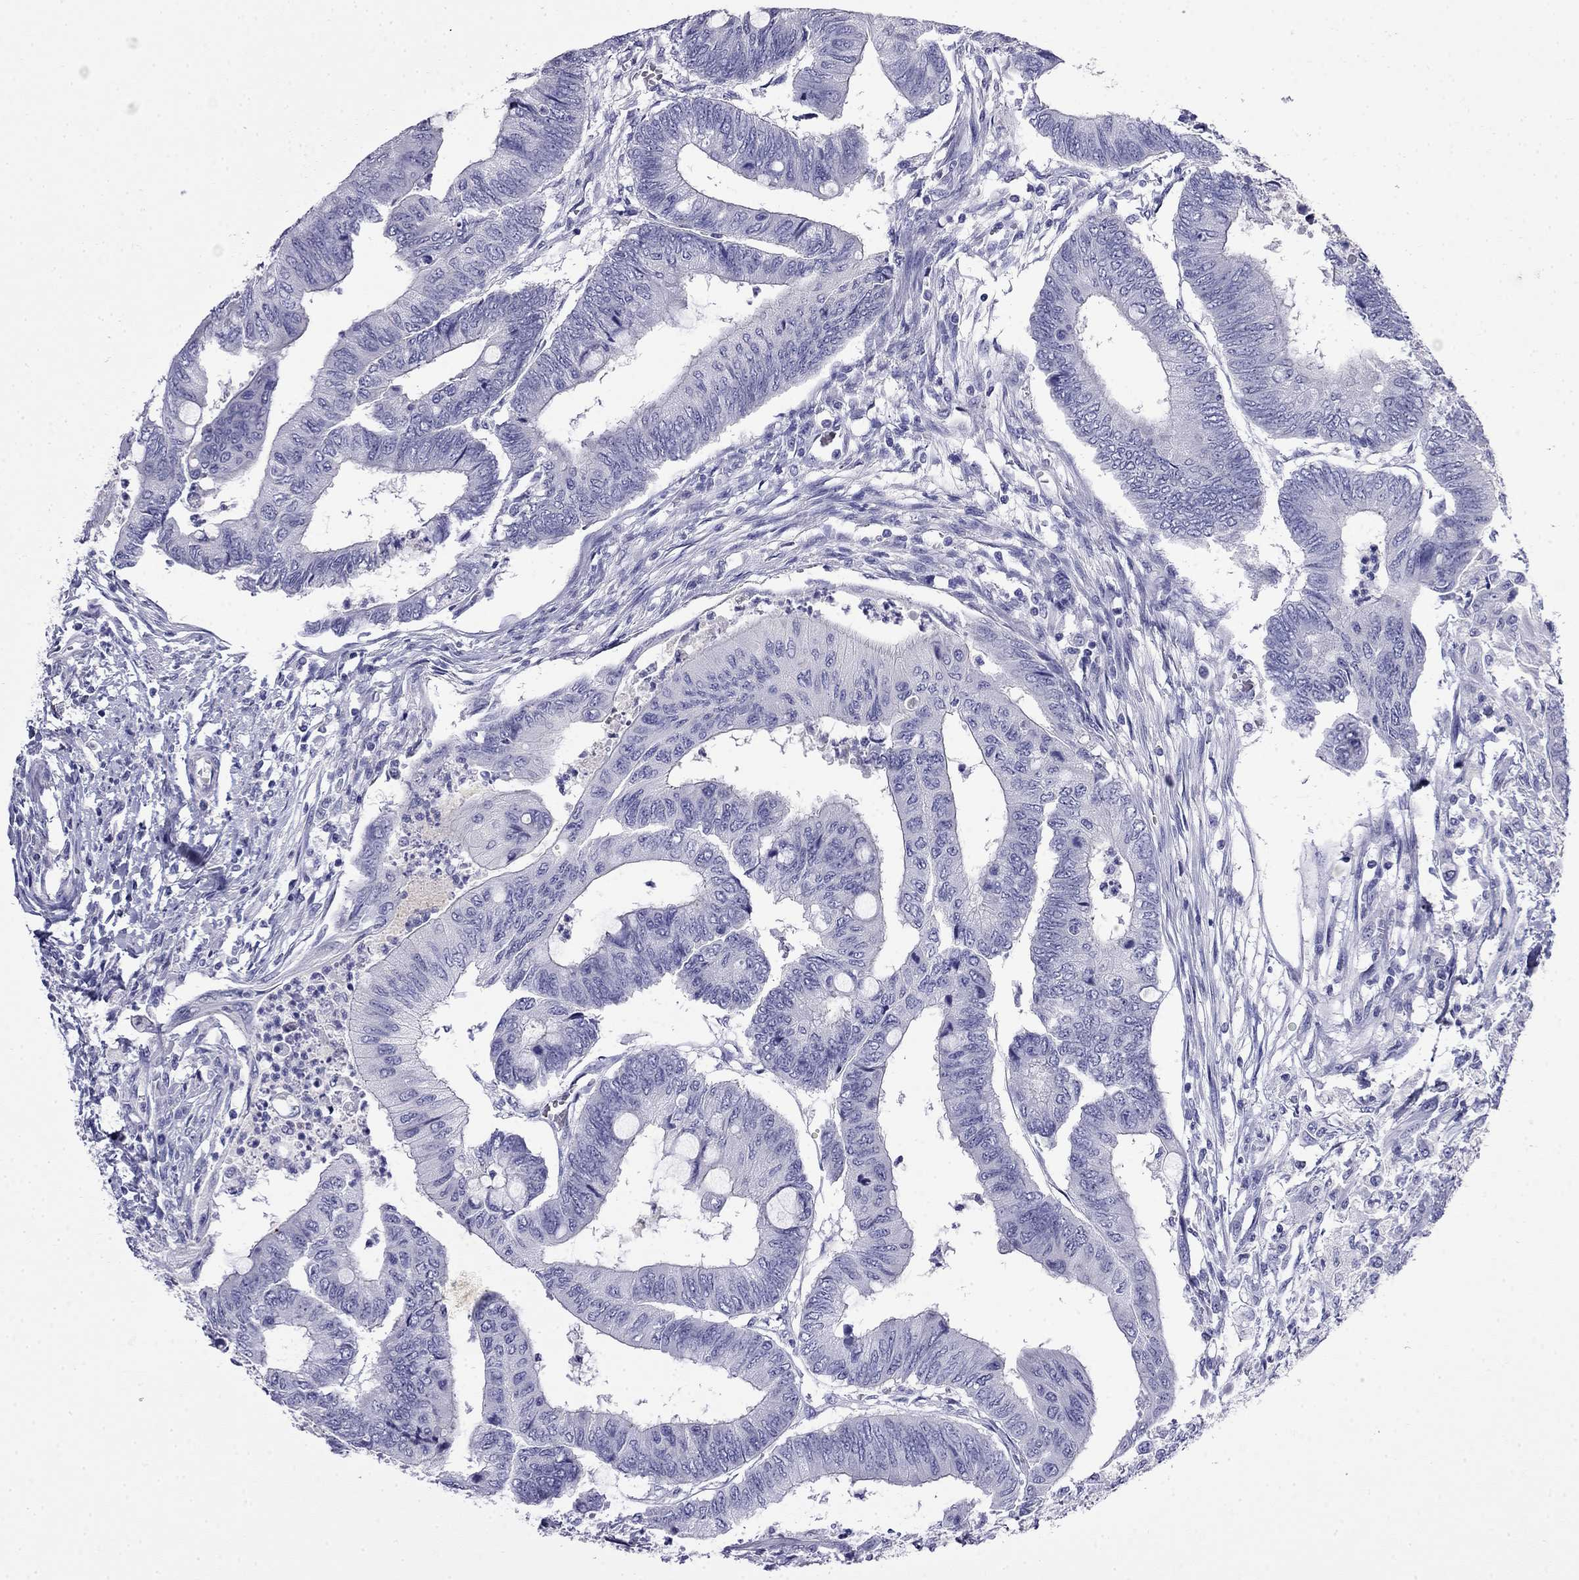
{"staining": {"intensity": "negative", "quantity": "none", "location": "none"}, "tissue": "colorectal cancer", "cell_type": "Tumor cells", "image_type": "cancer", "snomed": [{"axis": "morphology", "description": "Normal tissue, NOS"}, {"axis": "morphology", "description": "Adenocarcinoma, NOS"}, {"axis": "topography", "description": "Rectum"}, {"axis": "topography", "description": "Peripheral nerve tissue"}], "caption": "Colorectal cancer (adenocarcinoma) was stained to show a protein in brown. There is no significant expression in tumor cells. (Stains: DAB immunohistochemistry with hematoxylin counter stain, Microscopy: brightfield microscopy at high magnification).", "gene": "MYO15A", "patient": {"sex": "male", "age": 92}}